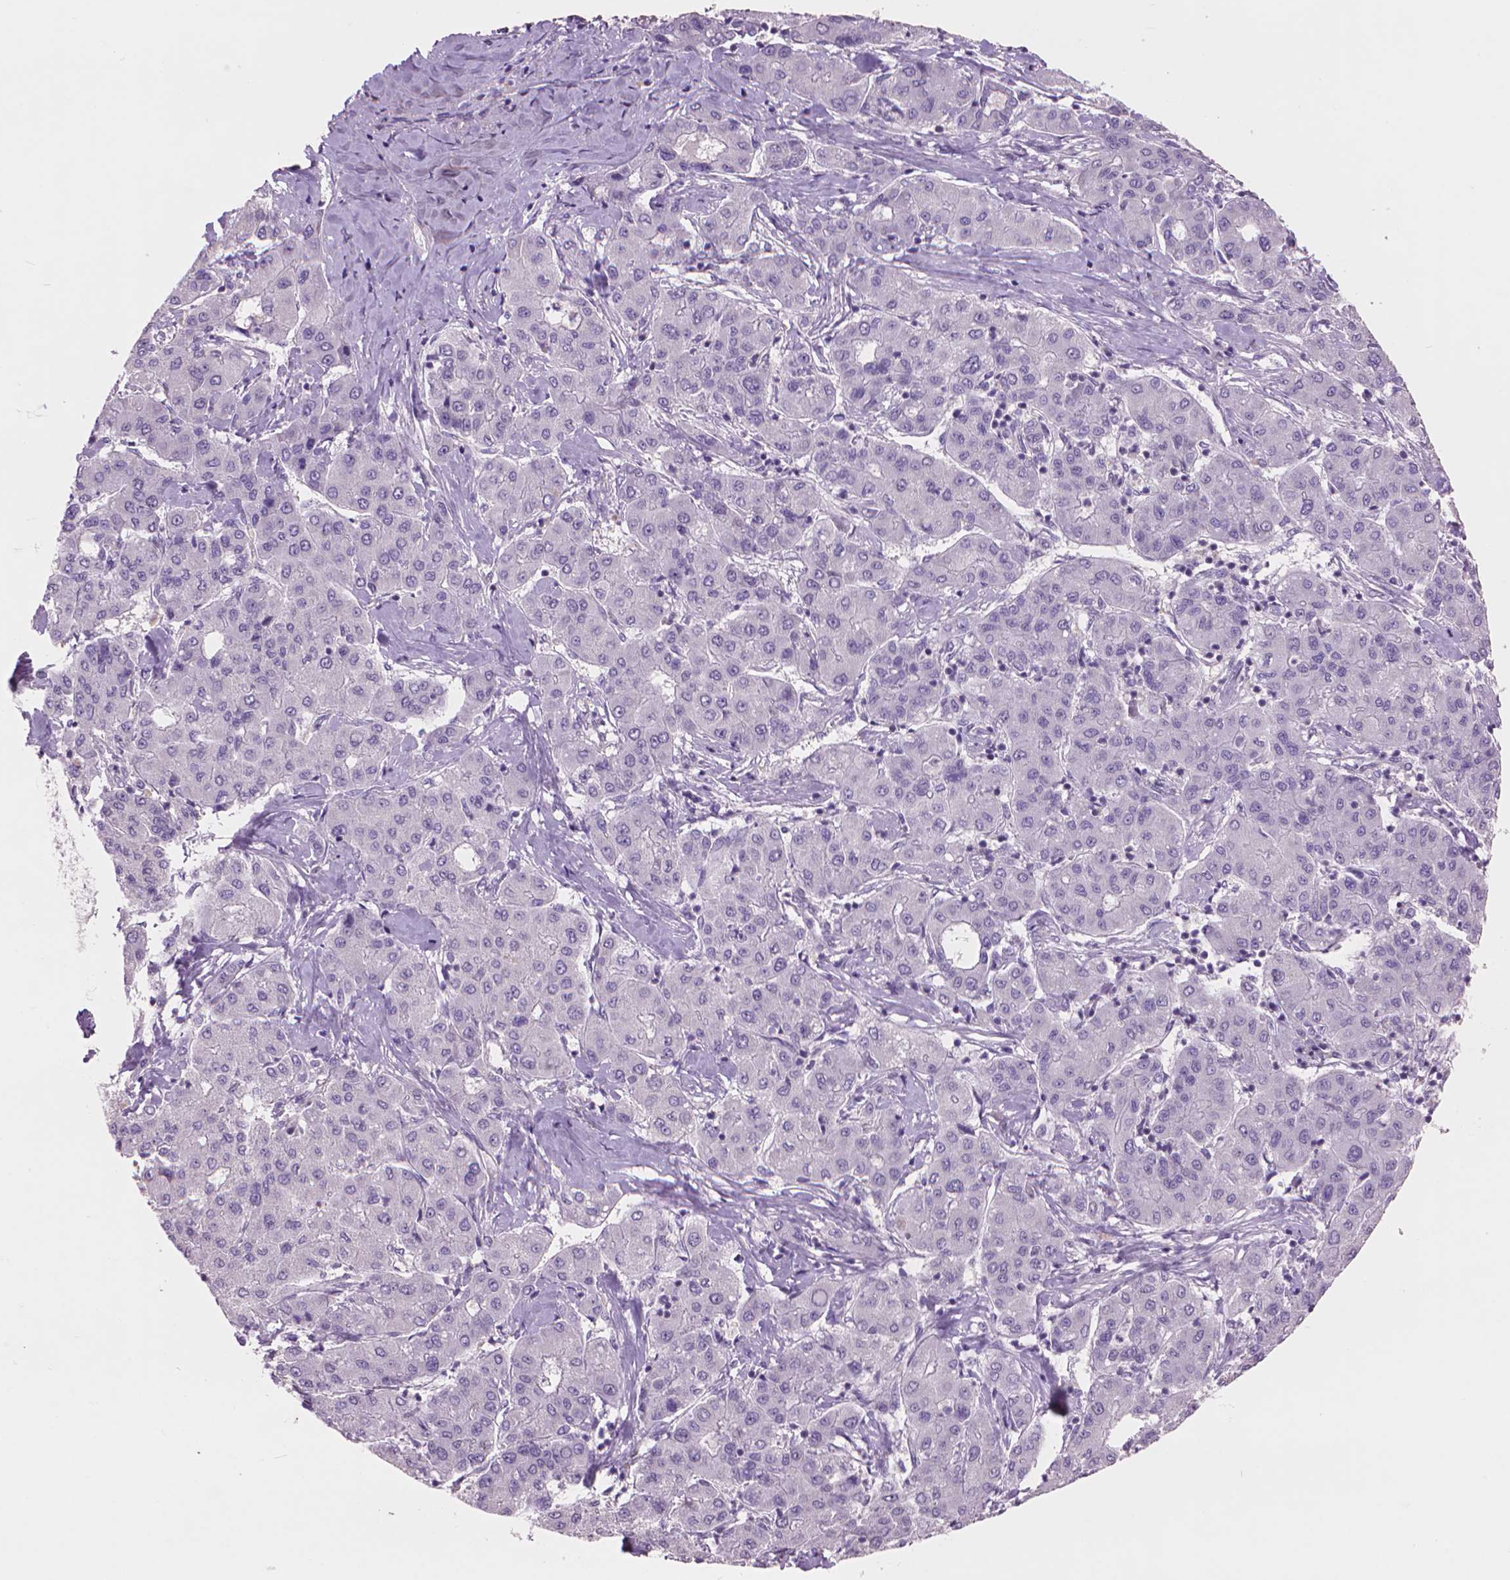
{"staining": {"intensity": "negative", "quantity": "none", "location": "none"}, "tissue": "liver cancer", "cell_type": "Tumor cells", "image_type": "cancer", "snomed": [{"axis": "morphology", "description": "Carcinoma, Hepatocellular, NOS"}, {"axis": "topography", "description": "Liver"}], "caption": "Immunohistochemistry (IHC) of human liver cancer reveals no staining in tumor cells.", "gene": "ENO2", "patient": {"sex": "male", "age": 65}}